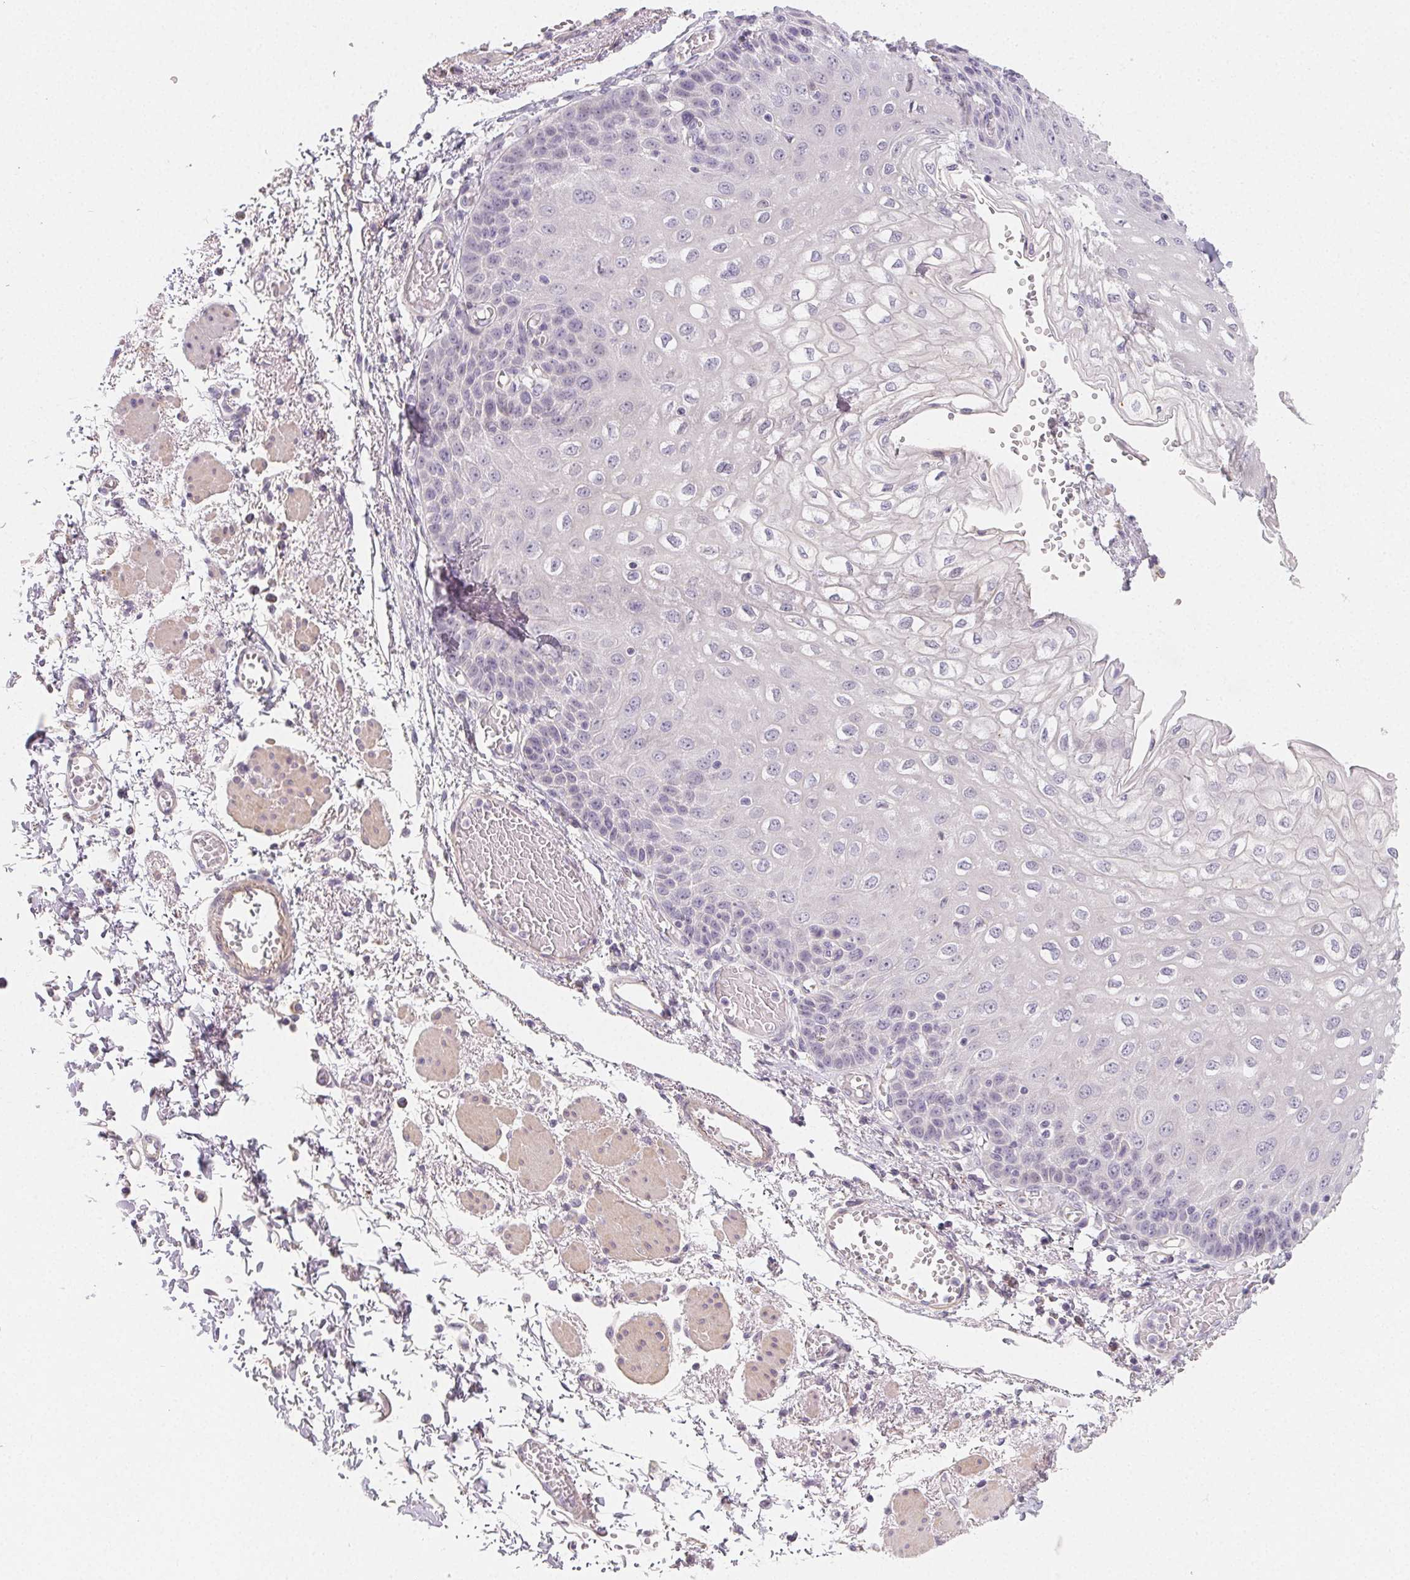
{"staining": {"intensity": "negative", "quantity": "none", "location": "none"}, "tissue": "esophagus", "cell_type": "Squamous epithelial cells", "image_type": "normal", "snomed": [{"axis": "morphology", "description": "Normal tissue, NOS"}, {"axis": "morphology", "description": "Adenocarcinoma, NOS"}, {"axis": "topography", "description": "Esophagus"}], "caption": "High power microscopy image of an immunohistochemistry (IHC) histopathology image of benign esophagus, revealing no significant staining in squamous epithelial cells.", "gene": "LRRC23", "patient": {"sex": "male", "age": 81}}